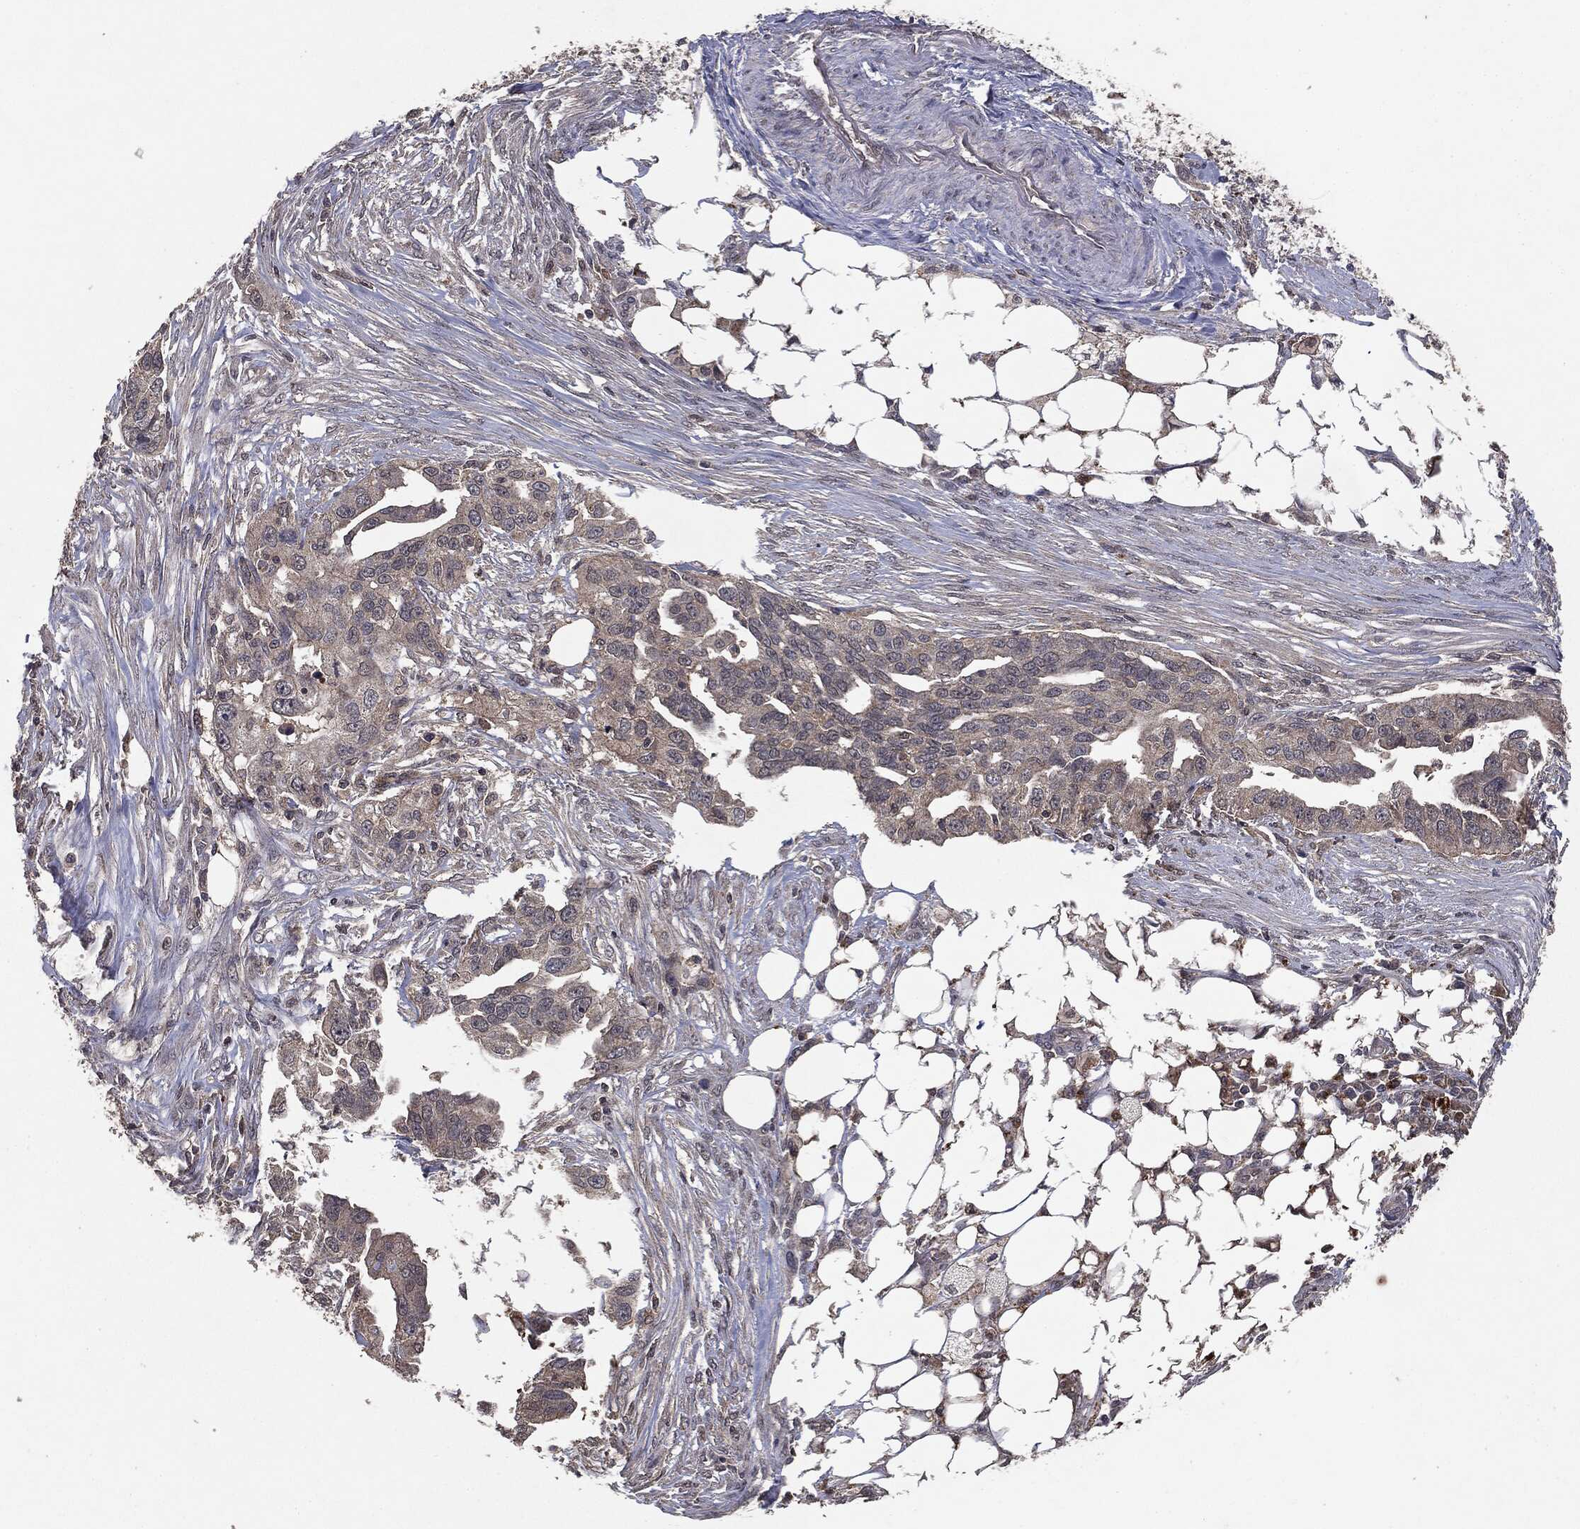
{"staining": {"intensity": "negative", "quantity": "none", "location": "none"}, "tissue": "ovarian cancer", "cell_type": "Tumor cells", "image_type": "cancer", "snomed": [{"axis": "morphology", "description": "Carcinoma, endometroid"}, {"axis": "morphology", "description": "Cystadenocarcinoma, serous, NOS"}, {"axis": "topography", "description": "Ovary"}], "caption": "Protein analysis of ovarian cancer reveals no significant staining in tumor cells.", "gene": "MTOR", "patient": {"sex": "female", "age": 45}}